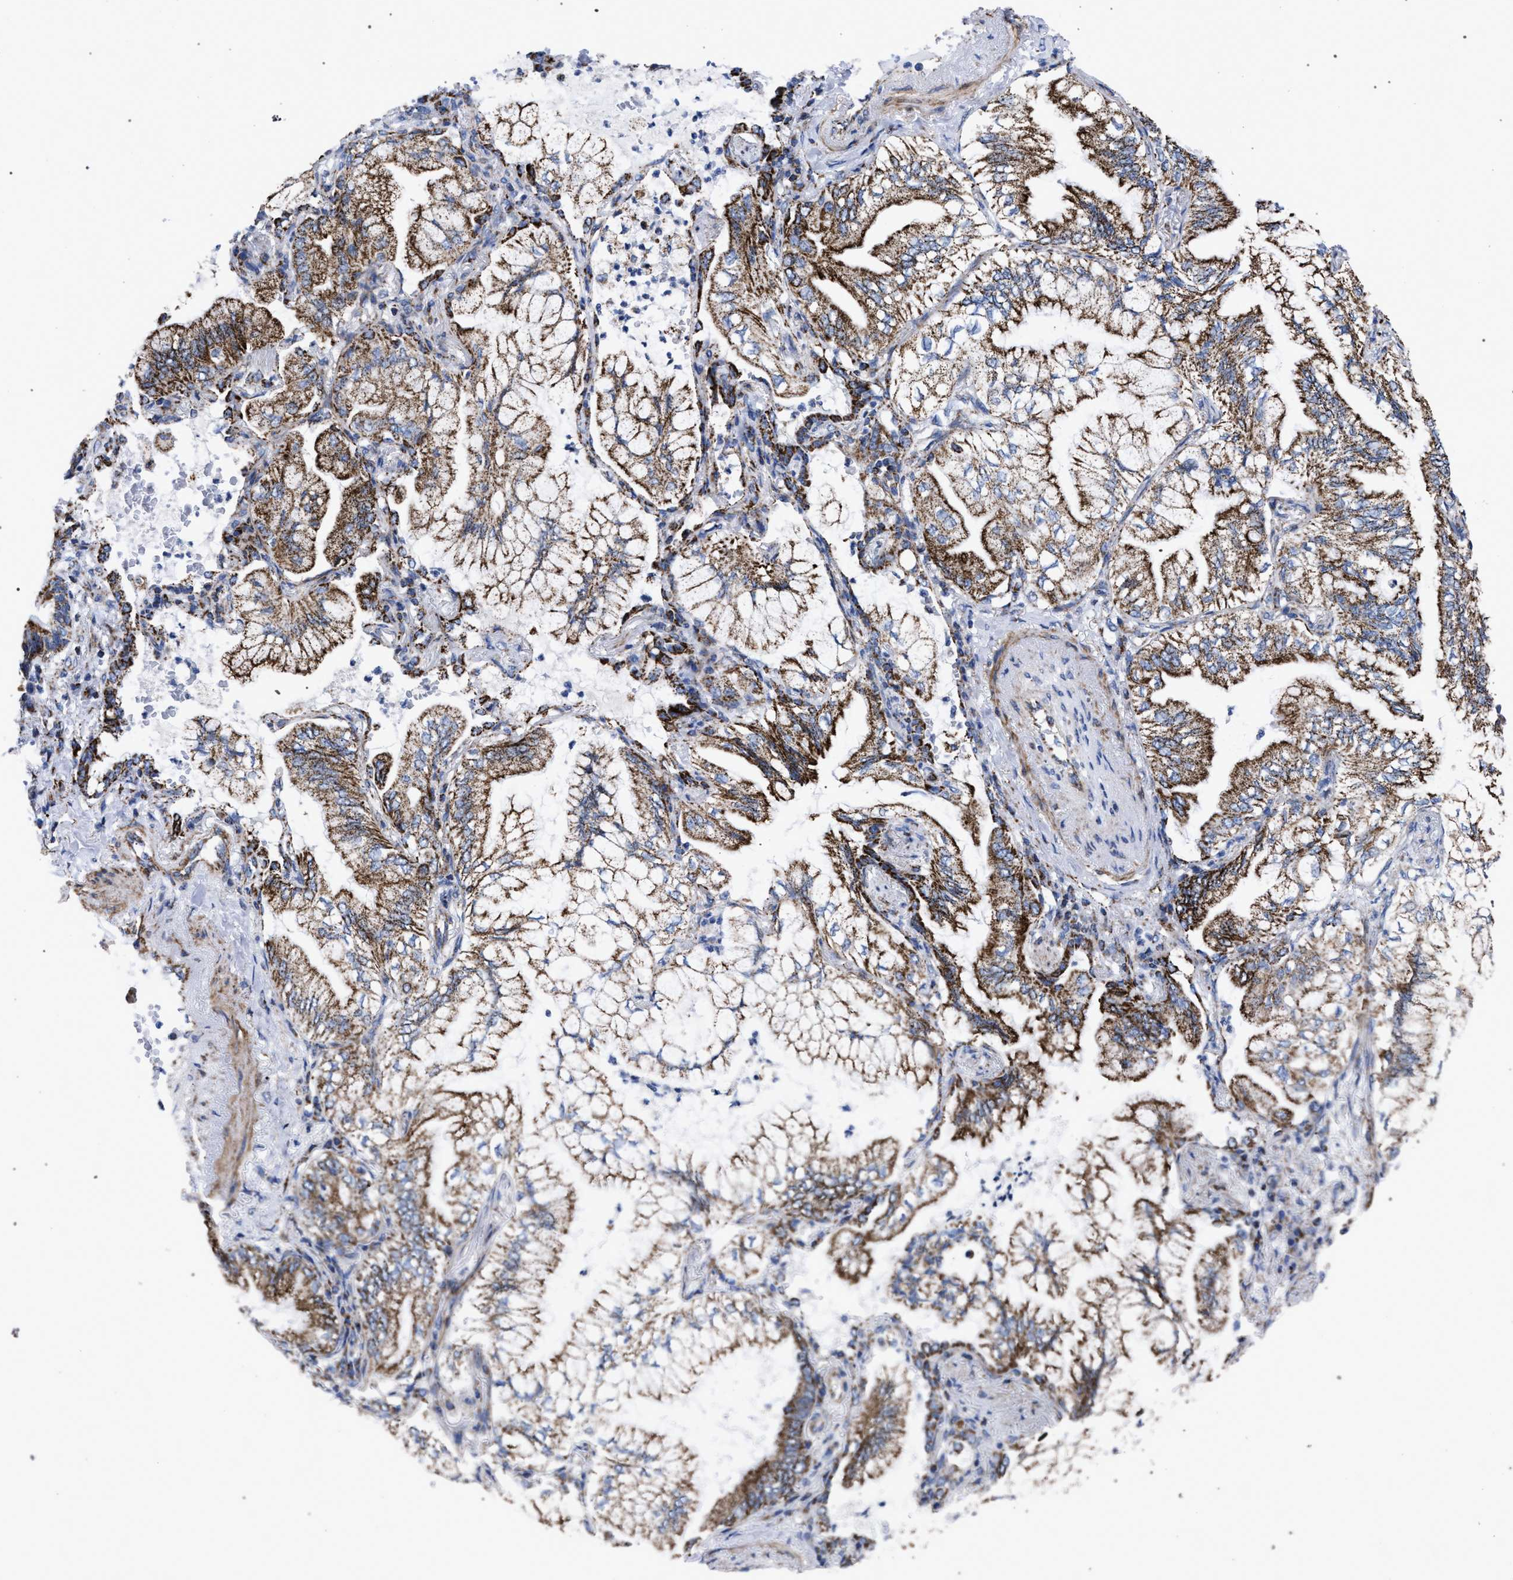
{"staining": {"intensity": "moderate", "quantity": ">75%", "location": "cytoplasmic/membranous"}, "tissue": "lung cancer", "cell_type": "Tumor cells", "image_type": "cancer", "snomed": [{"axis": "morphology", "description": "Adenocarcinoma, NOS"}, {"axis": "topography", "description": "Lung"}], "caption": "Tumor cells display moderate cytoplasmic/membranous expression in about >75% of cells in lung cancer. (Brightfield microscopy of DAB IHC at high magnification).", "gene": "ACADS", "patient": {"sex": "female", "age": 70}}